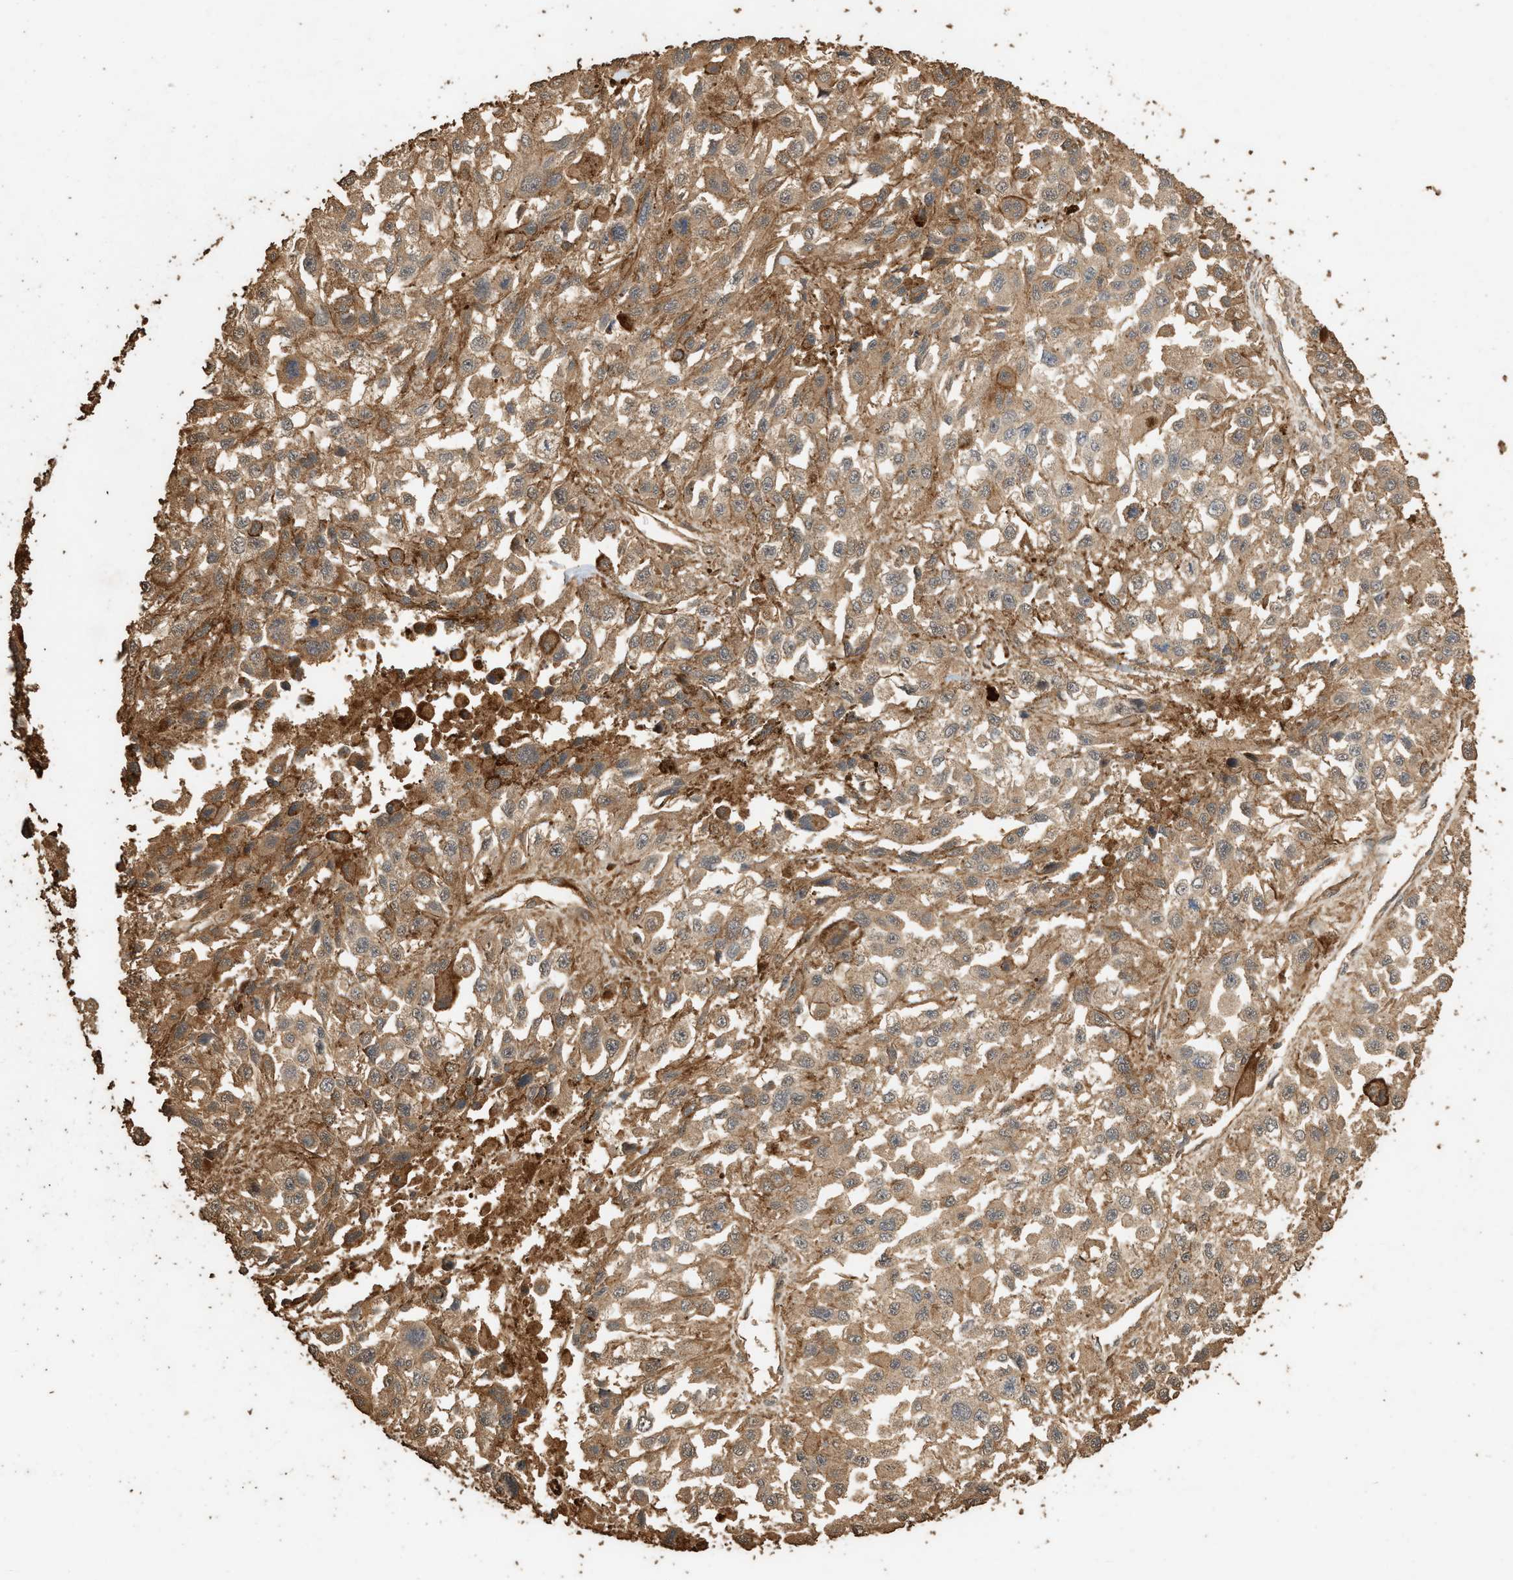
{"staining": {"intensity": "weak", "quantity": ">75%", "location": "cytoplasmic/membranous"}, "tissue": "melanoma", "cell_type": "Tumor cells", "image_type": "cancer", "snomed": [{"axis": "morphology", "description": "Malignant melanoma, Metastatic site"}, {"axis": "topography", "description": "Lymph node"}], "caption": "Weak cytoplasmic/membranous positivity is identified in about >75% of tumor cells in malignant melanoma (metastatic site). The staining is performed using DAB brown chromogen to label protein expression. The nuclei are counter-stained blue using hematoxylin.", "gene": "DCAF7", "patient": {"sex": "male", "age": 59}}